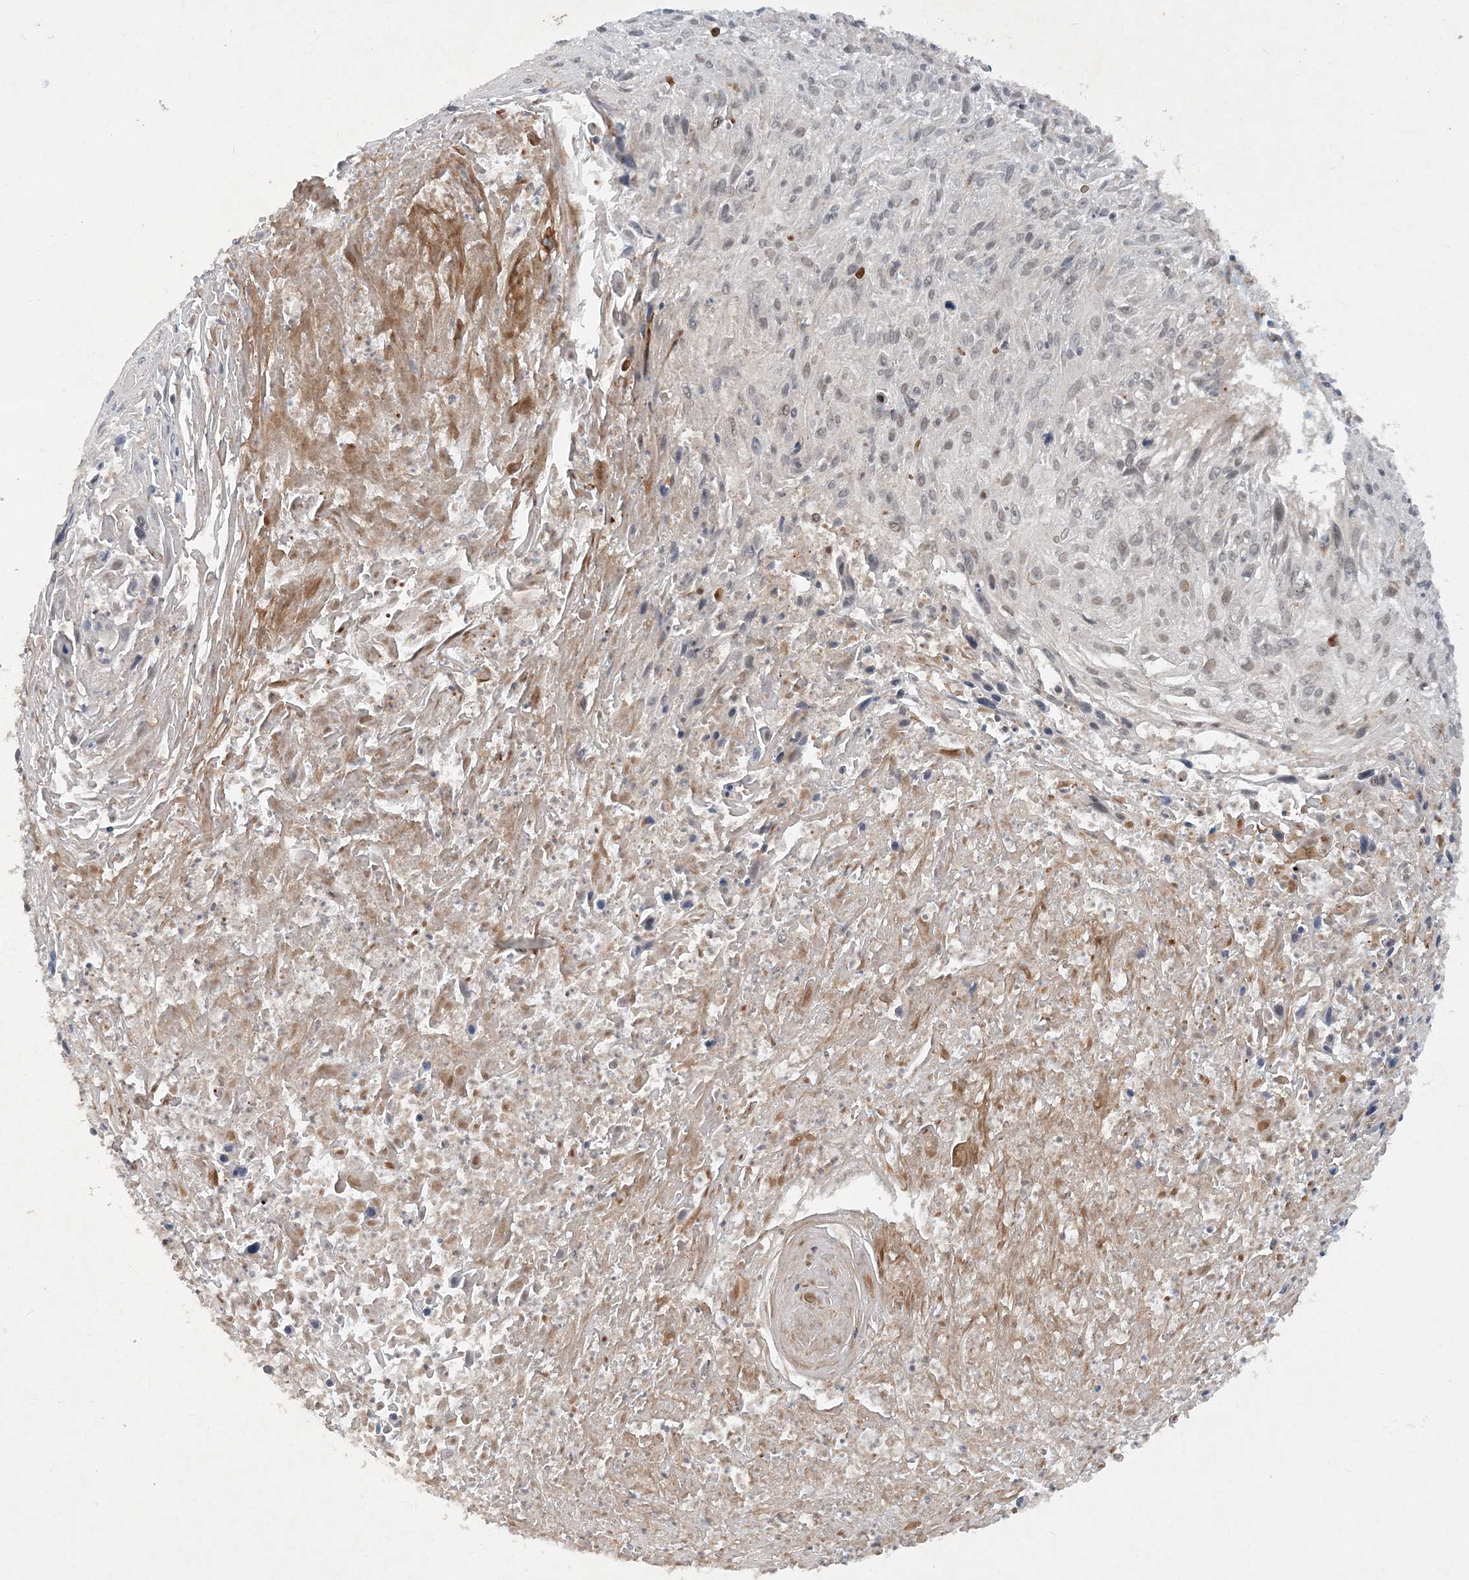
{"staining": {"intensity": "weak", "quantity": "<25%", "location": "nuclear"}, "tissue": "cervical cancer", "cell_type": "Tumor cells", "image_type": "cancer", "snomed": [{"axis": "morphology", "description": "Squamous cell carcinoma, NOS"}, {"axis": "topography", "description": "Cervix"}], "caption": "Tumor cells are negative for protein expression in human cervical cancer.", "gene": "UBR3", "patient": {"sex": "female", "age": 51}}